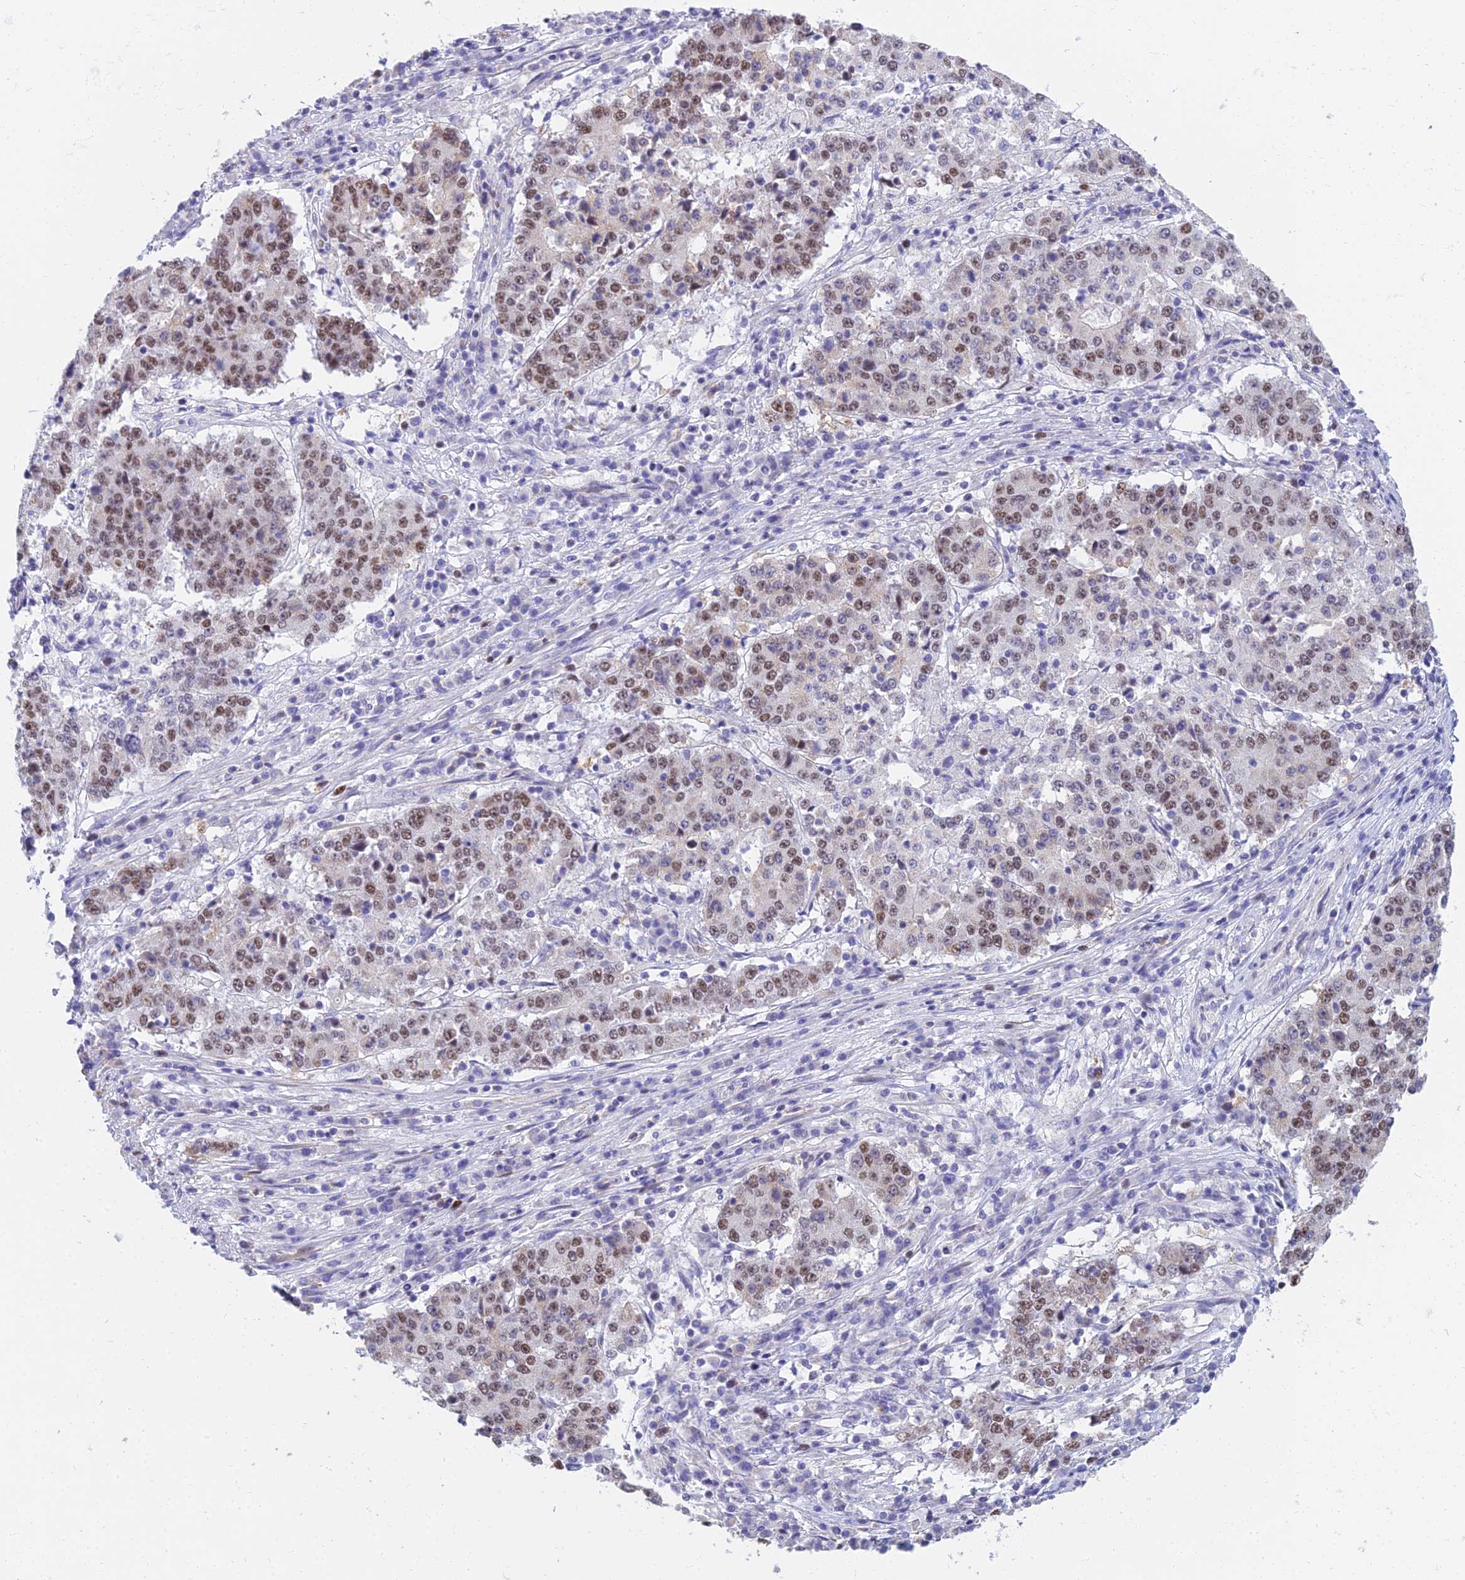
{"staining": {"intensity": "moderate", "quantity": "25%-75%", "location": "nuclear"}, "tissue": "stomach cancer", "cell_type": "Tumor cells", "image_type": "cancer", "snomed": [{"axis": "morphology", "description": "Adenocarcinoma, NOS"}, {"axis": "topography", "description": "Stomach"}], "caption": "IHC (DAB) staining of human adenocarcinoma (stomach) demonstrates moderate nuclear protein expression in about 25%-75% of tumor cells.", "gene": "MCM2", "patient": {"sex": "male", "age": 59}}